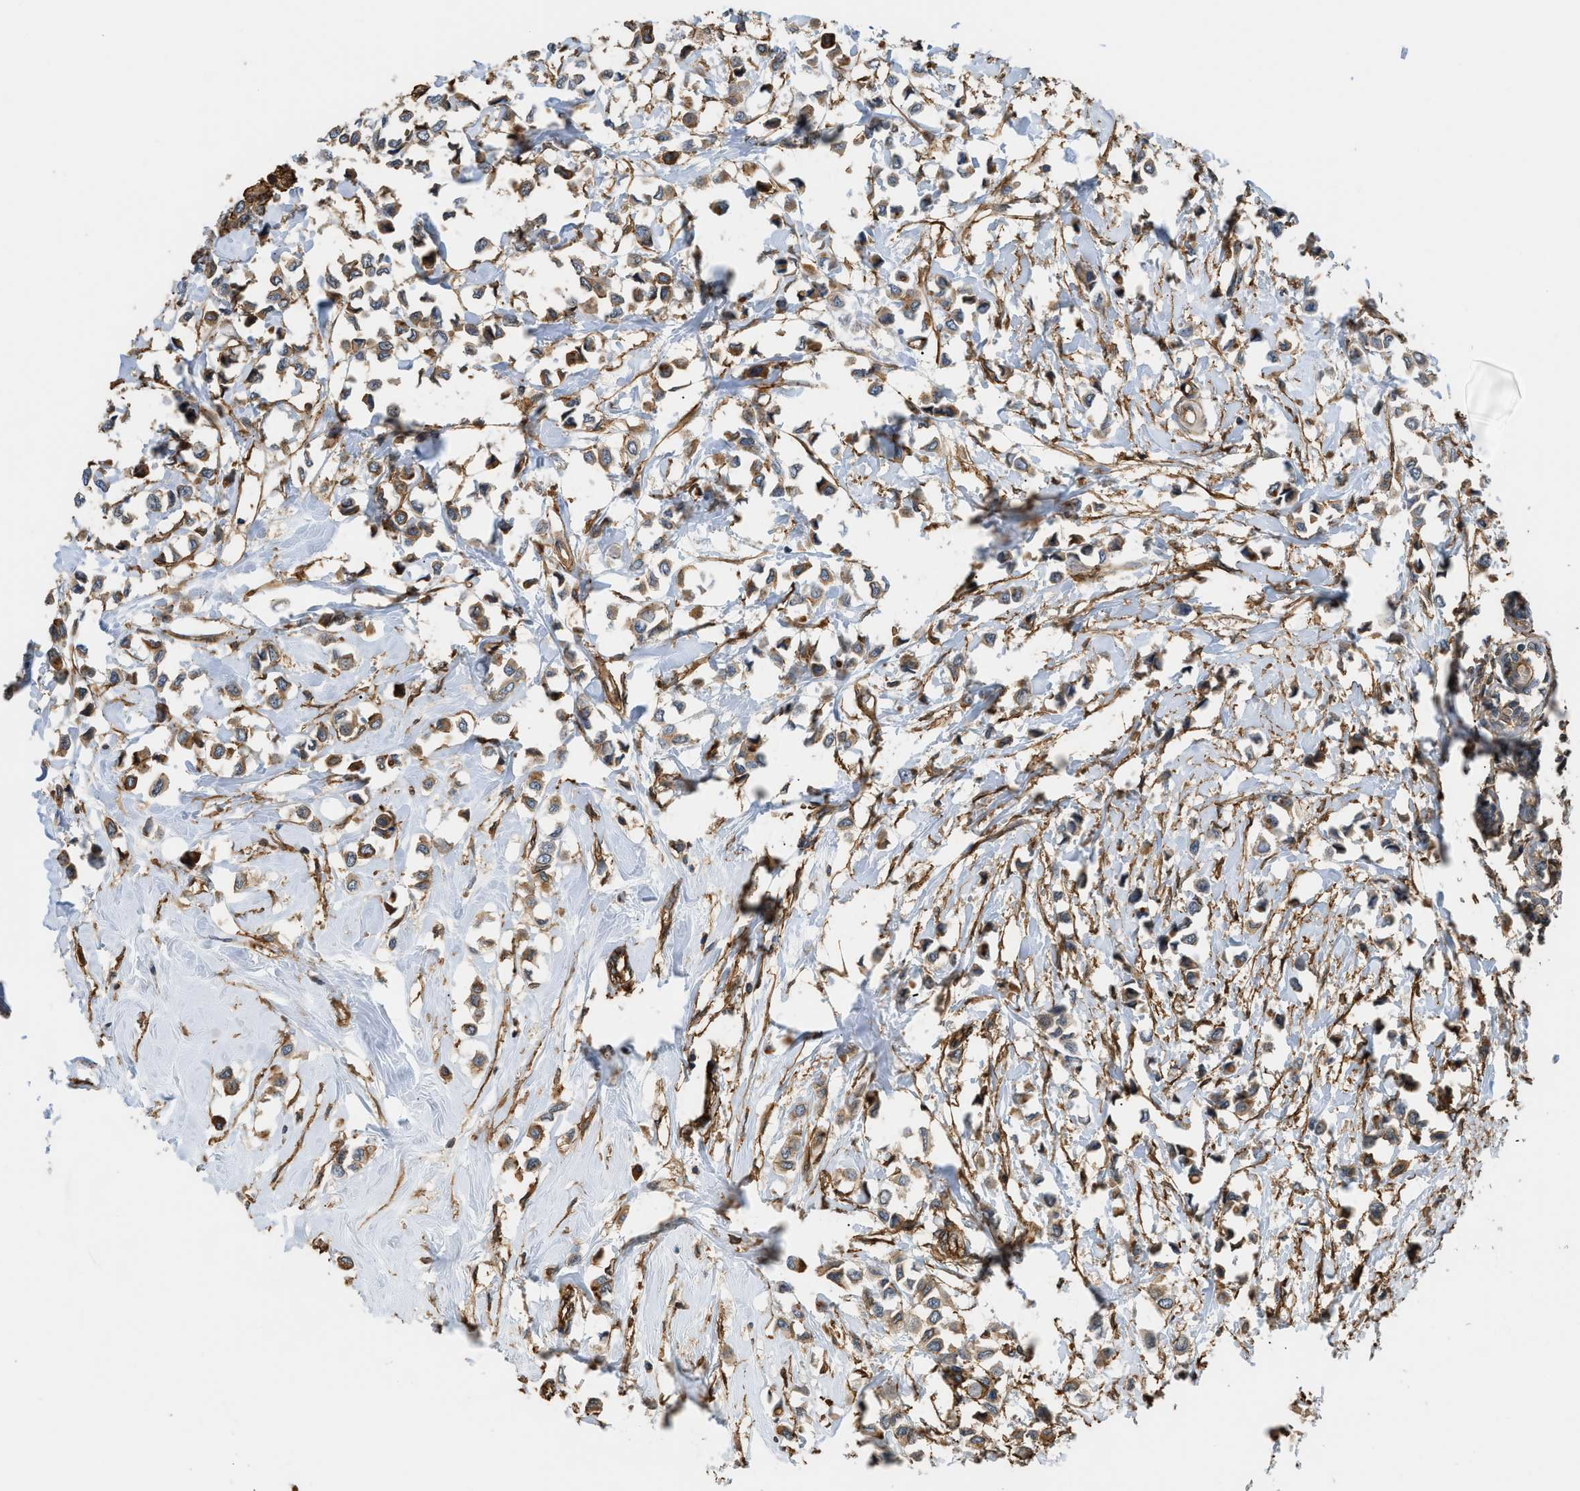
{"staining": {"intensity": "moderate", "quantity": ">75%", "location": "cytoplasmic/membranous"}, "tissue": "breast cancer", "cell_type": "Tumor cells", "image_type": "cancer", "snomed": [{"axis": "morphology", "description": "Lobular carcinoma"}, {"axis": "topography", "description": "Breast"}], "caption": "Breast lobular carcinoma stained for a protein (brown) reveals moderate cytoplasmic/membranous positive positivity in about >75% of tumor cells.", "gene": "DDHD2", "patient": {"sex": "female", "age": 51}}